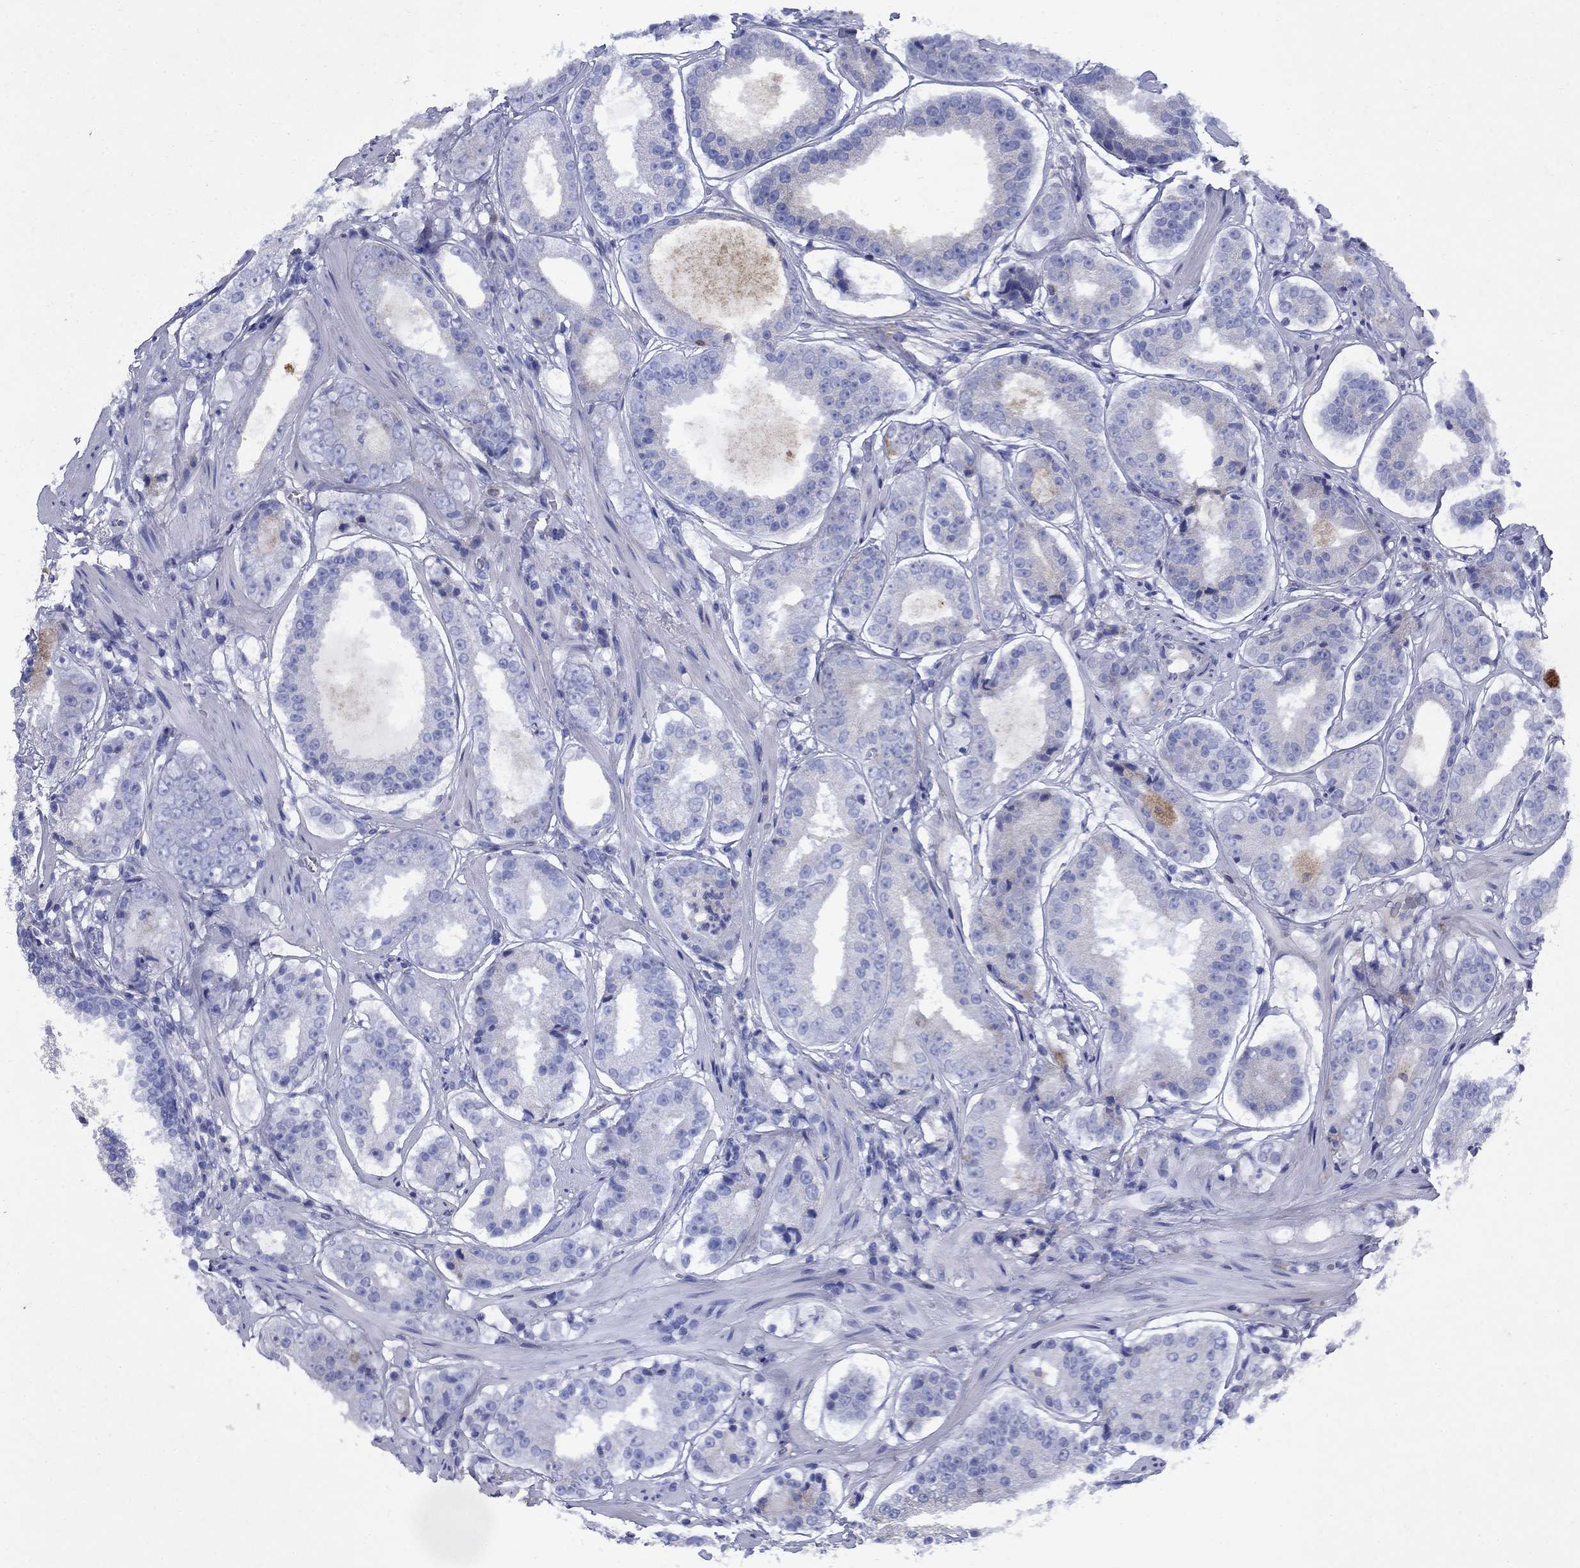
{"staining": {"intensity": "negative", "quantity": "none", "location": "none"}, "tissue": "prostate cancer", "cell_type": "Tumor cells", "image_type": "cancer", "snomed": [{"axis": "morphology", "description": "Adenocarcinoma, Low grade"}, {"axis": "topography", "description": "Prostate"}], "caption": "This is an immunohistochemistry image of human low-grade adenocarcinoma (prostate). There is no staining in tumor cells.", "gene": "STAB2", "patient": {"sex": "male", "age": 60}}